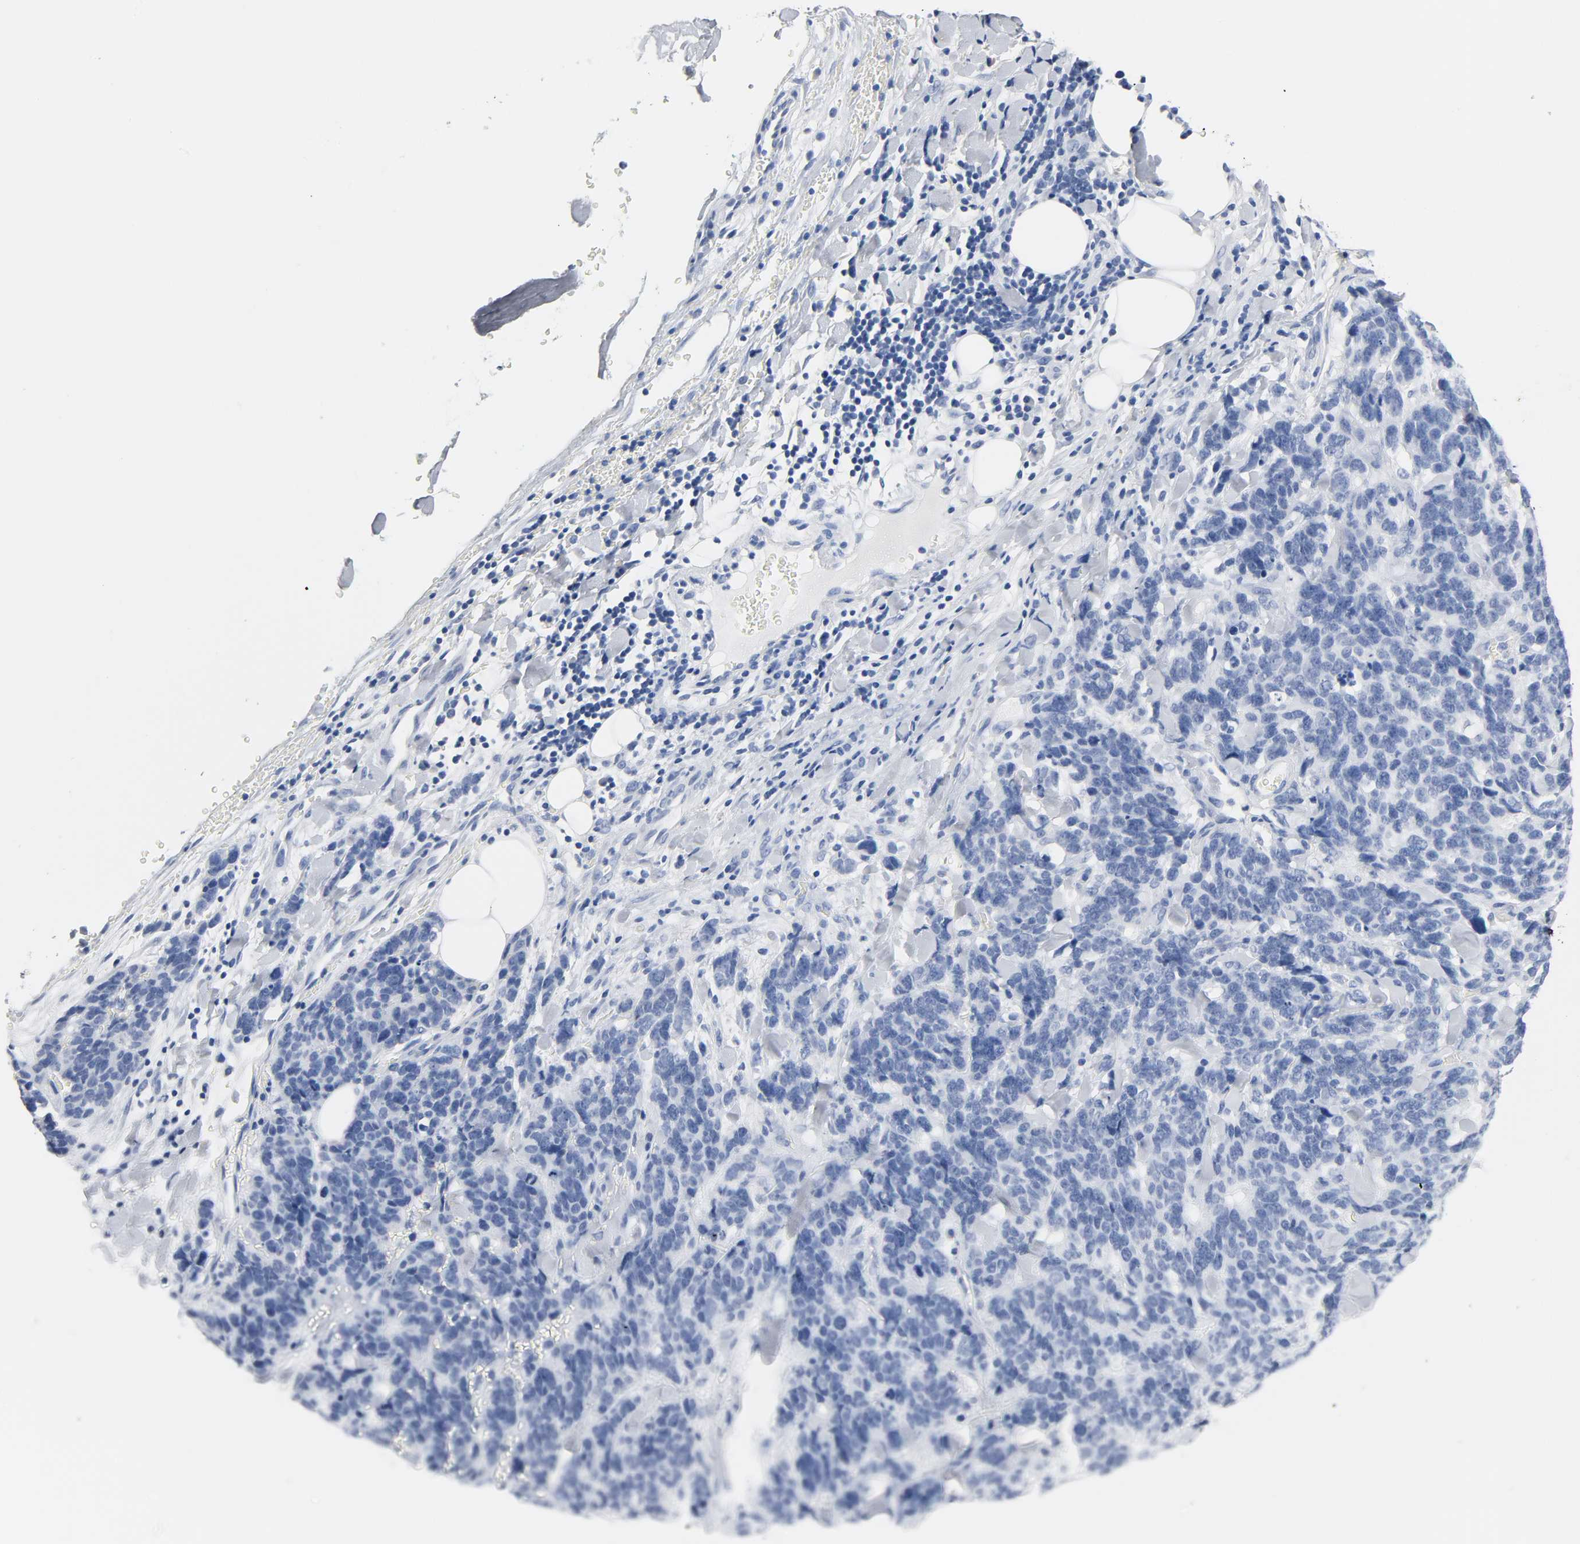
{"staining": {"intensity": "negative", "quantity": "none", "location": "none"}, "tissue": "lung cancer", "cell_type": "Tumor cells", "image_type": "cancer", "snomed": [{"axis": "morphology", "description": "Neoplasm, malignant, NOS"}, {"axis": "topography", "description": "Lung"}], "caption": "Malignant neoplasm (lung) was stained to show a protein in brown. There is no significant staining in tumor cells. The staining was performed using DAB (3,3'-diaminobenzidine) to visualize the protein expression in brown, while the nuclei were stained in blue with hematoxylin (Magnification: 20x).", "gene": "ACP3", "patient": {"sex": "female", "age": 58}}